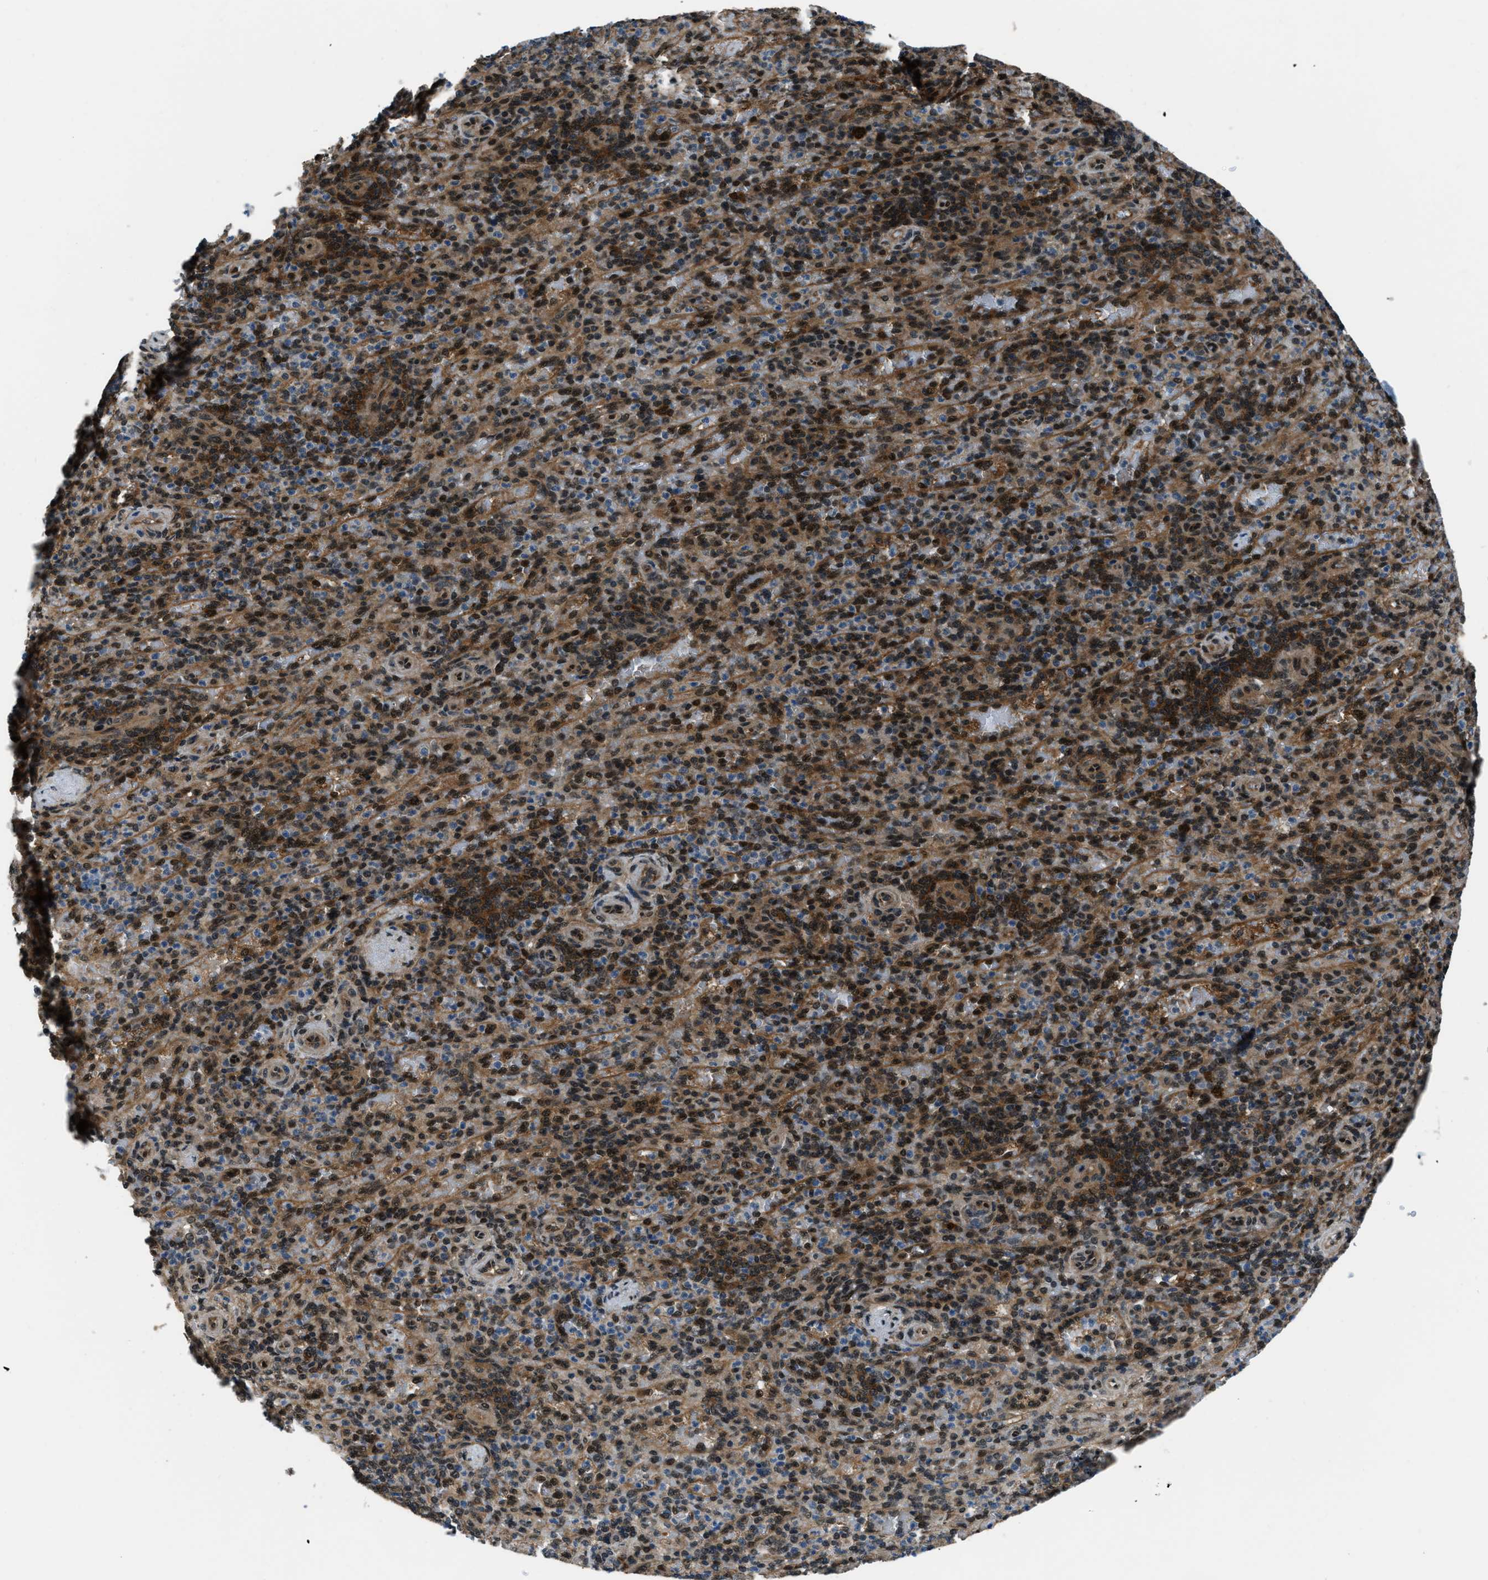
{"staining": {"intensity": "moderate", "quantity": ">75%", "location": "cytoplasmic/membranous,nuclear"}, "tissue": "spleen", "cell_type": "Cells in red pulp", "image_type": "normal", "snomed": [{"axis": "morphology", "description": "Normal tissue, NOS"}, {"axis": "topography", "description": "Spleen"}], "caption": "Moderate cytoplasmic/membranous,nuclear protein expression is present in about >75% of cells in red pulp in spleen. (IHC, brightfield microscopy, high magnification).", "gene": "NUDCD3", "patient": {"sex": "female", "age": 74}}